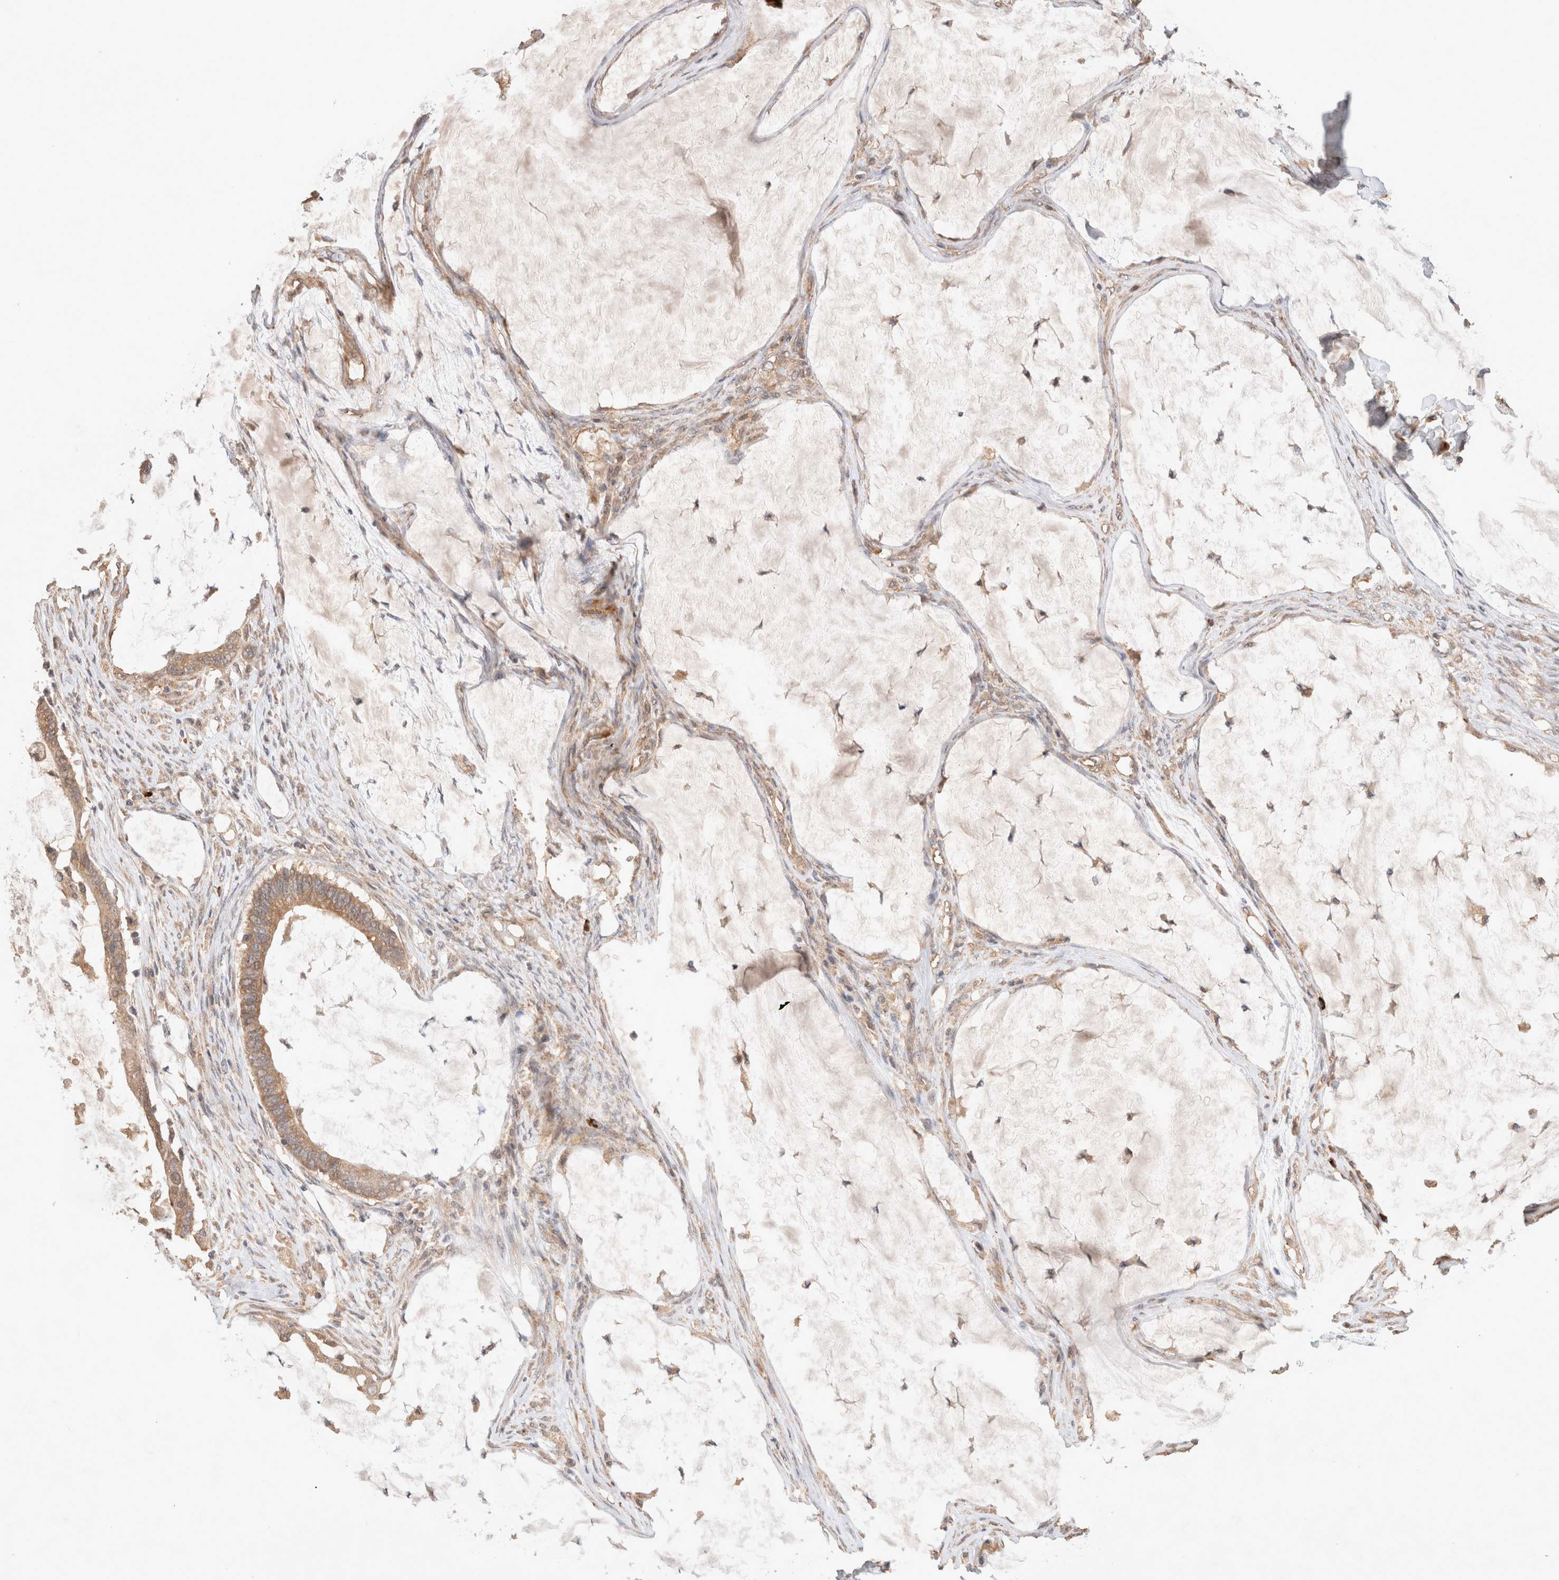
{"staining": {"intensity": "moderate", "quantity": ">75%", "location": "cytoplasmic/membranous"}, "tissue": "ovarian cancer", "cell_type": "Tumor cells", "image_type": "cancer", "snomed": [{"axis": "morphology", "description": "Cystadenocarcinoma, mucinous, NOS"}, {"axis": "topography", "description": "Ovary"}], "caption": "Immunohistochemical staining of ovarian cancer exhibits moderate cytoplasmic/membranous protein expression in about >75% of tumor cells. (DAB (3,3'-diaminobenzidine) = brown stain, brightfield microscopy at high magnification).", "gene": "HROB", "patient": {"sex": "female", "age": 61}}